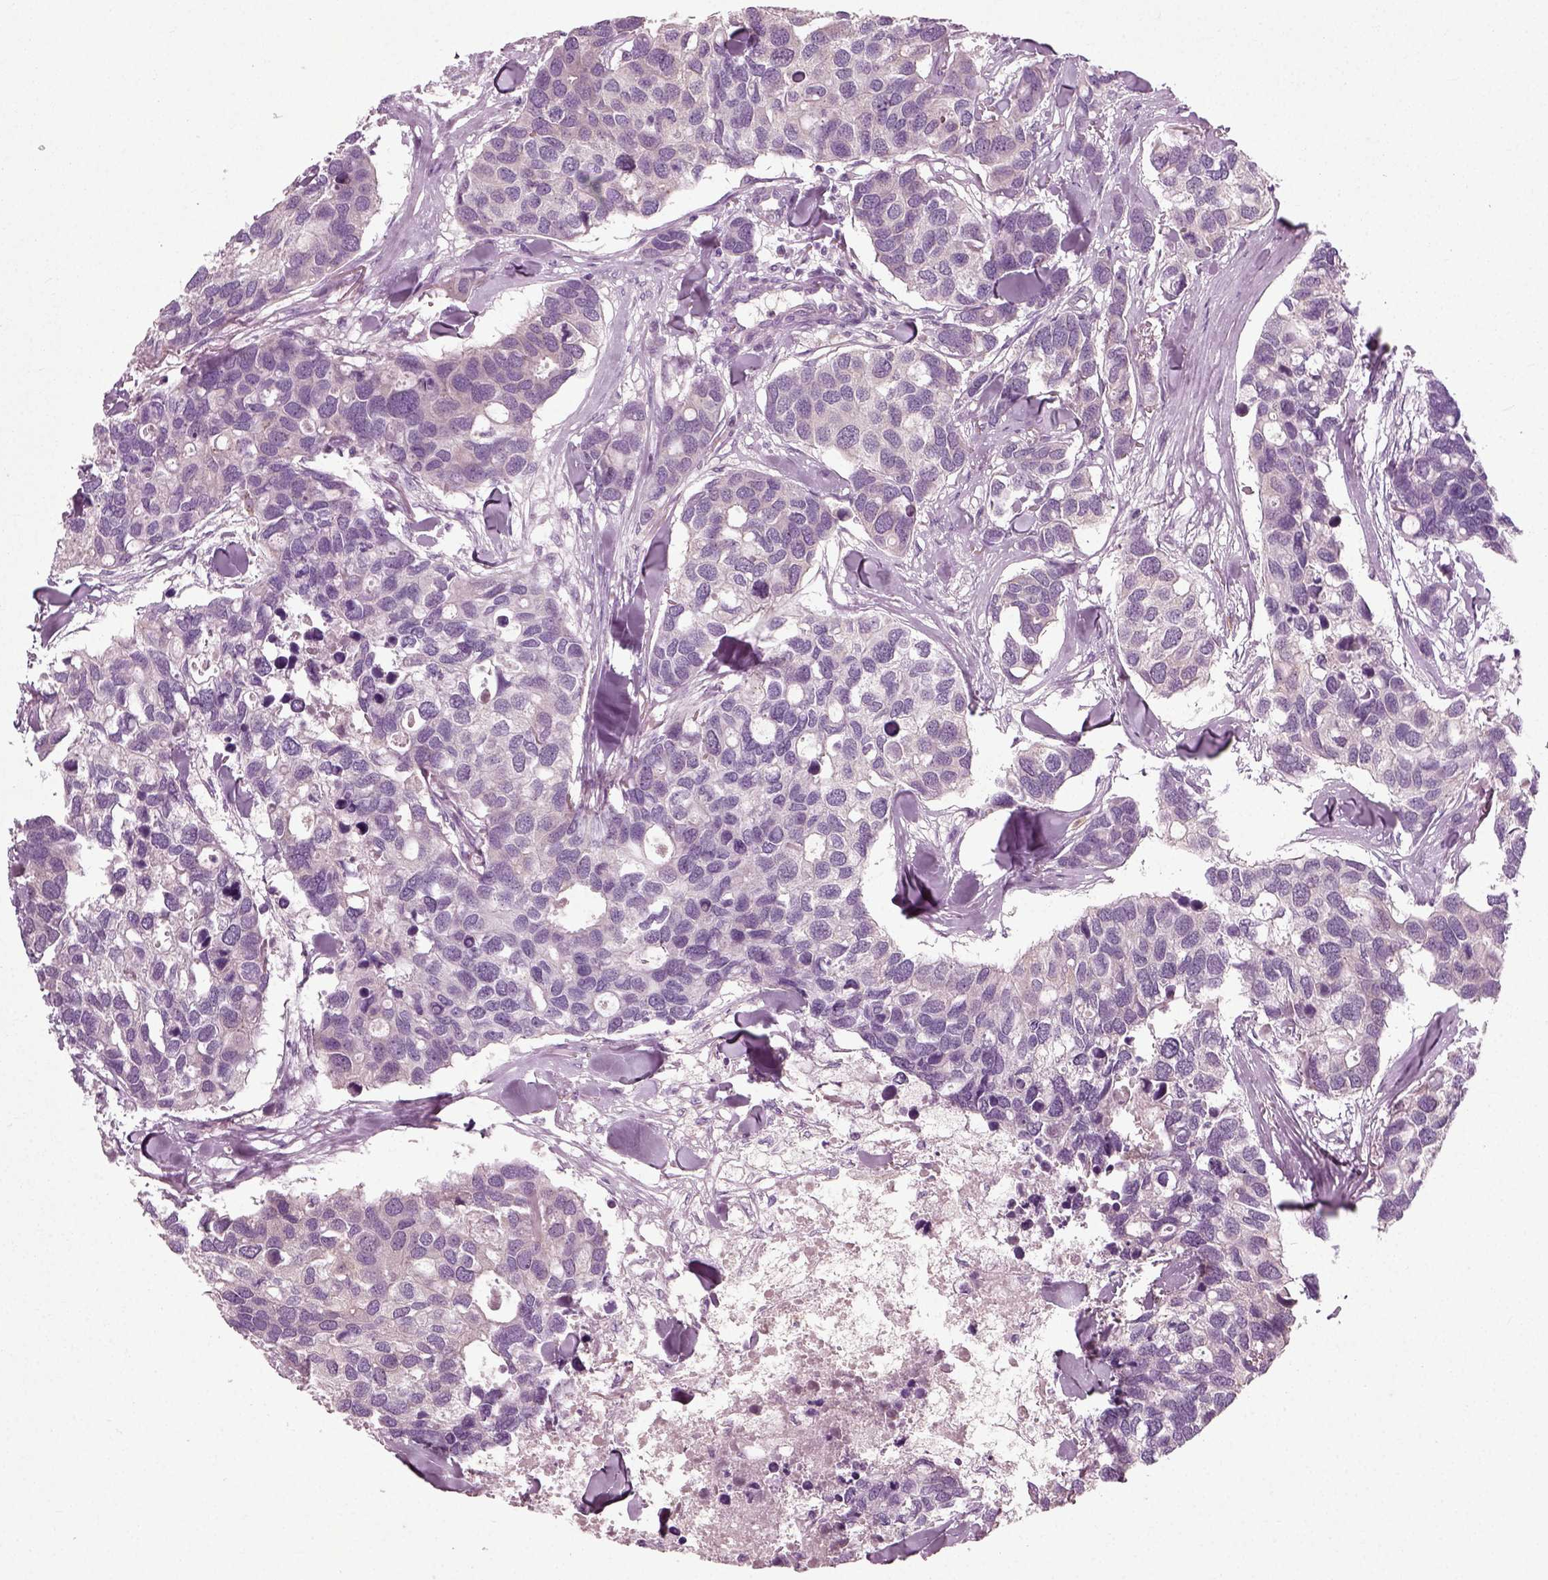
{"staining": {"intensity": "weak", "quantity": "<25%", "location": "cytoplasmic/membranous"}, "tissue": "breast cancer", "cell_type": "Tumor cells", "image_type": "cancer", "snomed": [{"axis": "morphology", "description": "Duct carcinoma"}, {"axis": "topography", "description": "Breast"}], "caption": "Immunohistochemical staining of human intraductal carcinoma (breast) reveals no significant expression in tumor cells.", "gene": "RND2", "patient": {"sex": "female", "age": 83}}